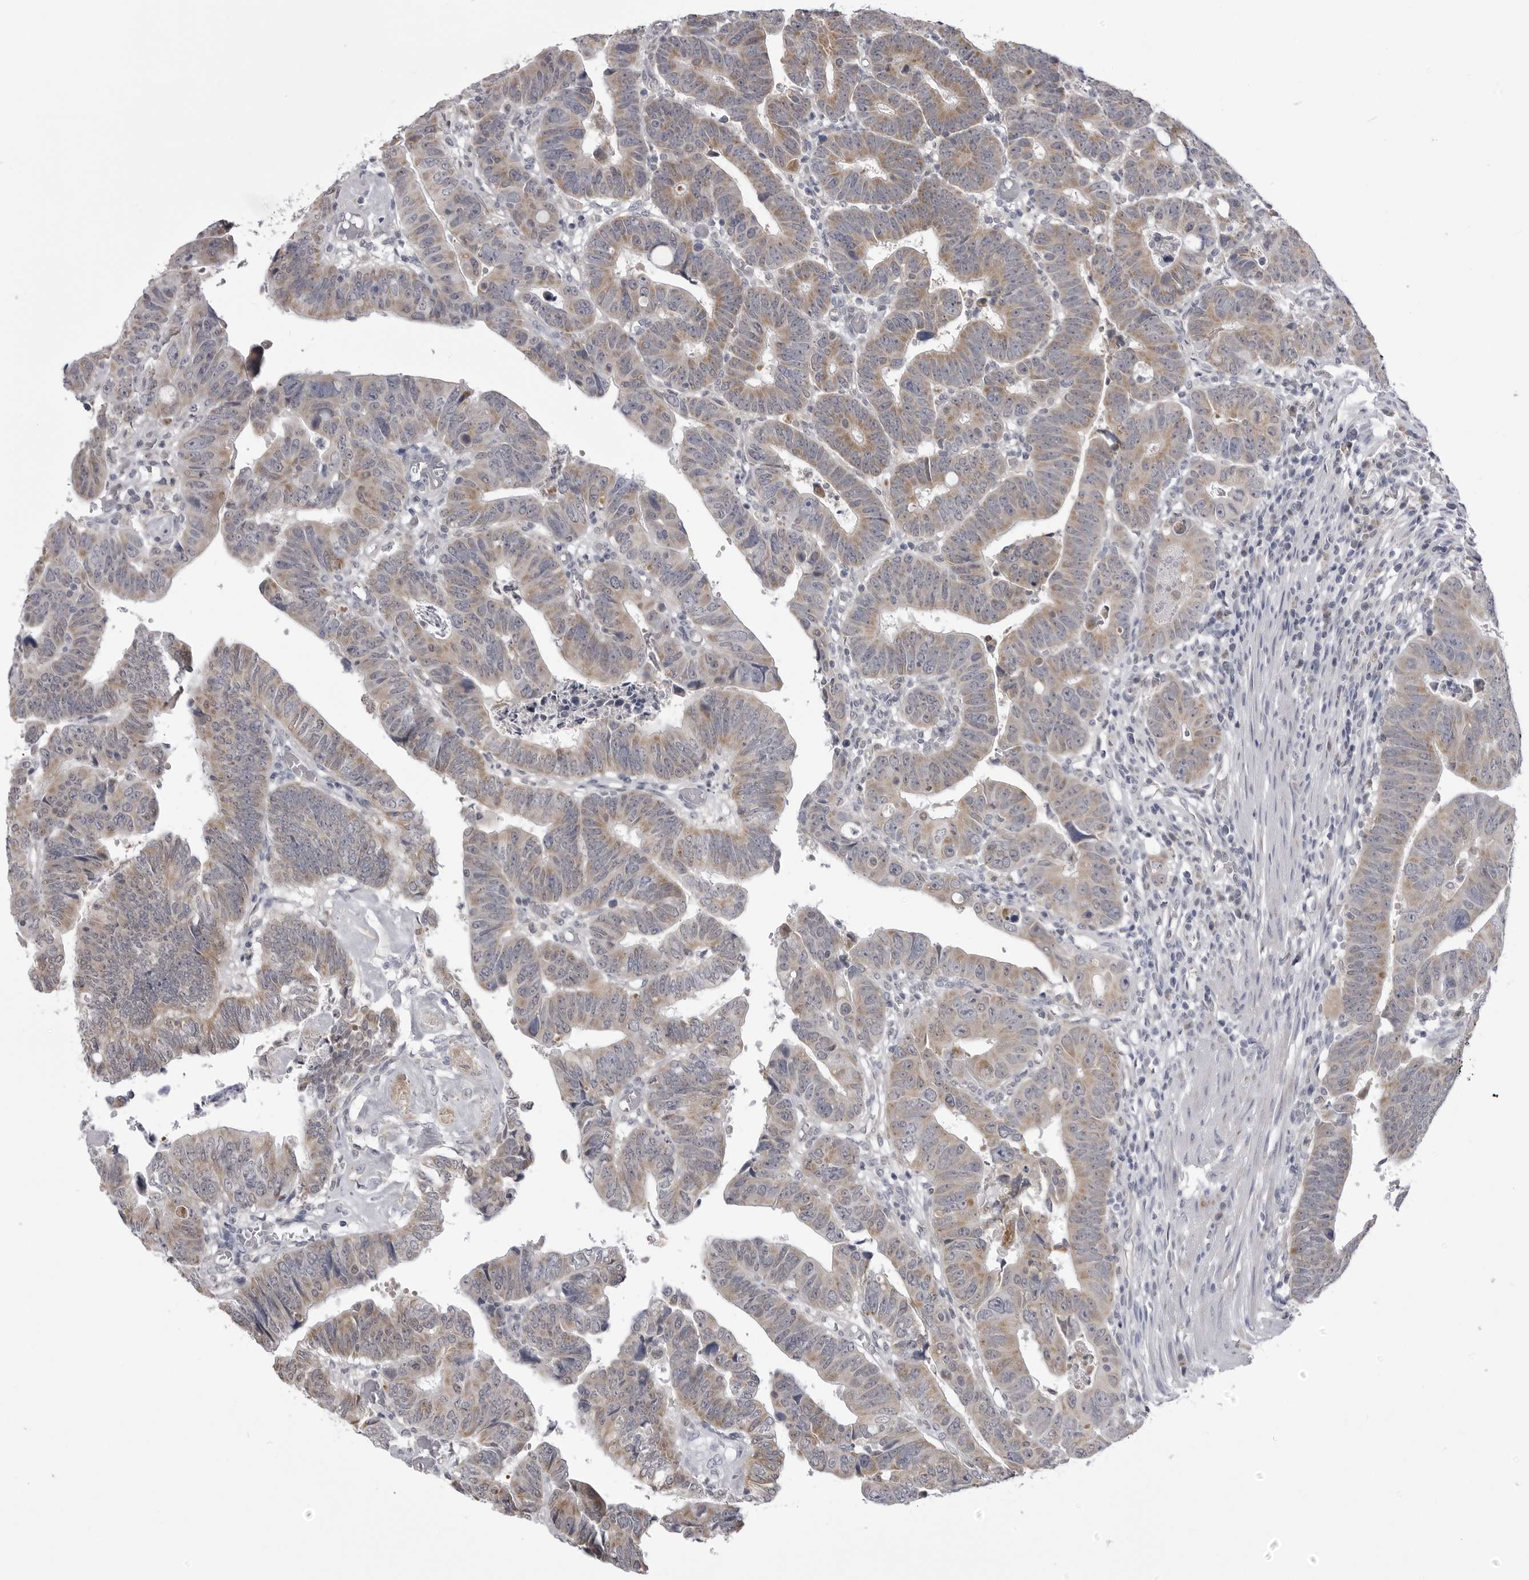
{"staining": {"intensity": "weak", "quantity": ">75%", "location": "cytoplasmic/membranous"}, "tissue": "colorectal cancer", "cell_type": "Tumor cells", "image_type": "cancer", "snomed": [{"axis": "morphology", "description": "Adenocarcinoma, NOS"}, {"axis": "topography", "description": "Rectum"}], "caption": "Colorectal cancer stained with a brown dye demonstrates weak cytoplasmic/membranous positive positivity in about >75% of tumor cells.", "gene": "FH", "patient": {"sex": "female", "age": 65}}